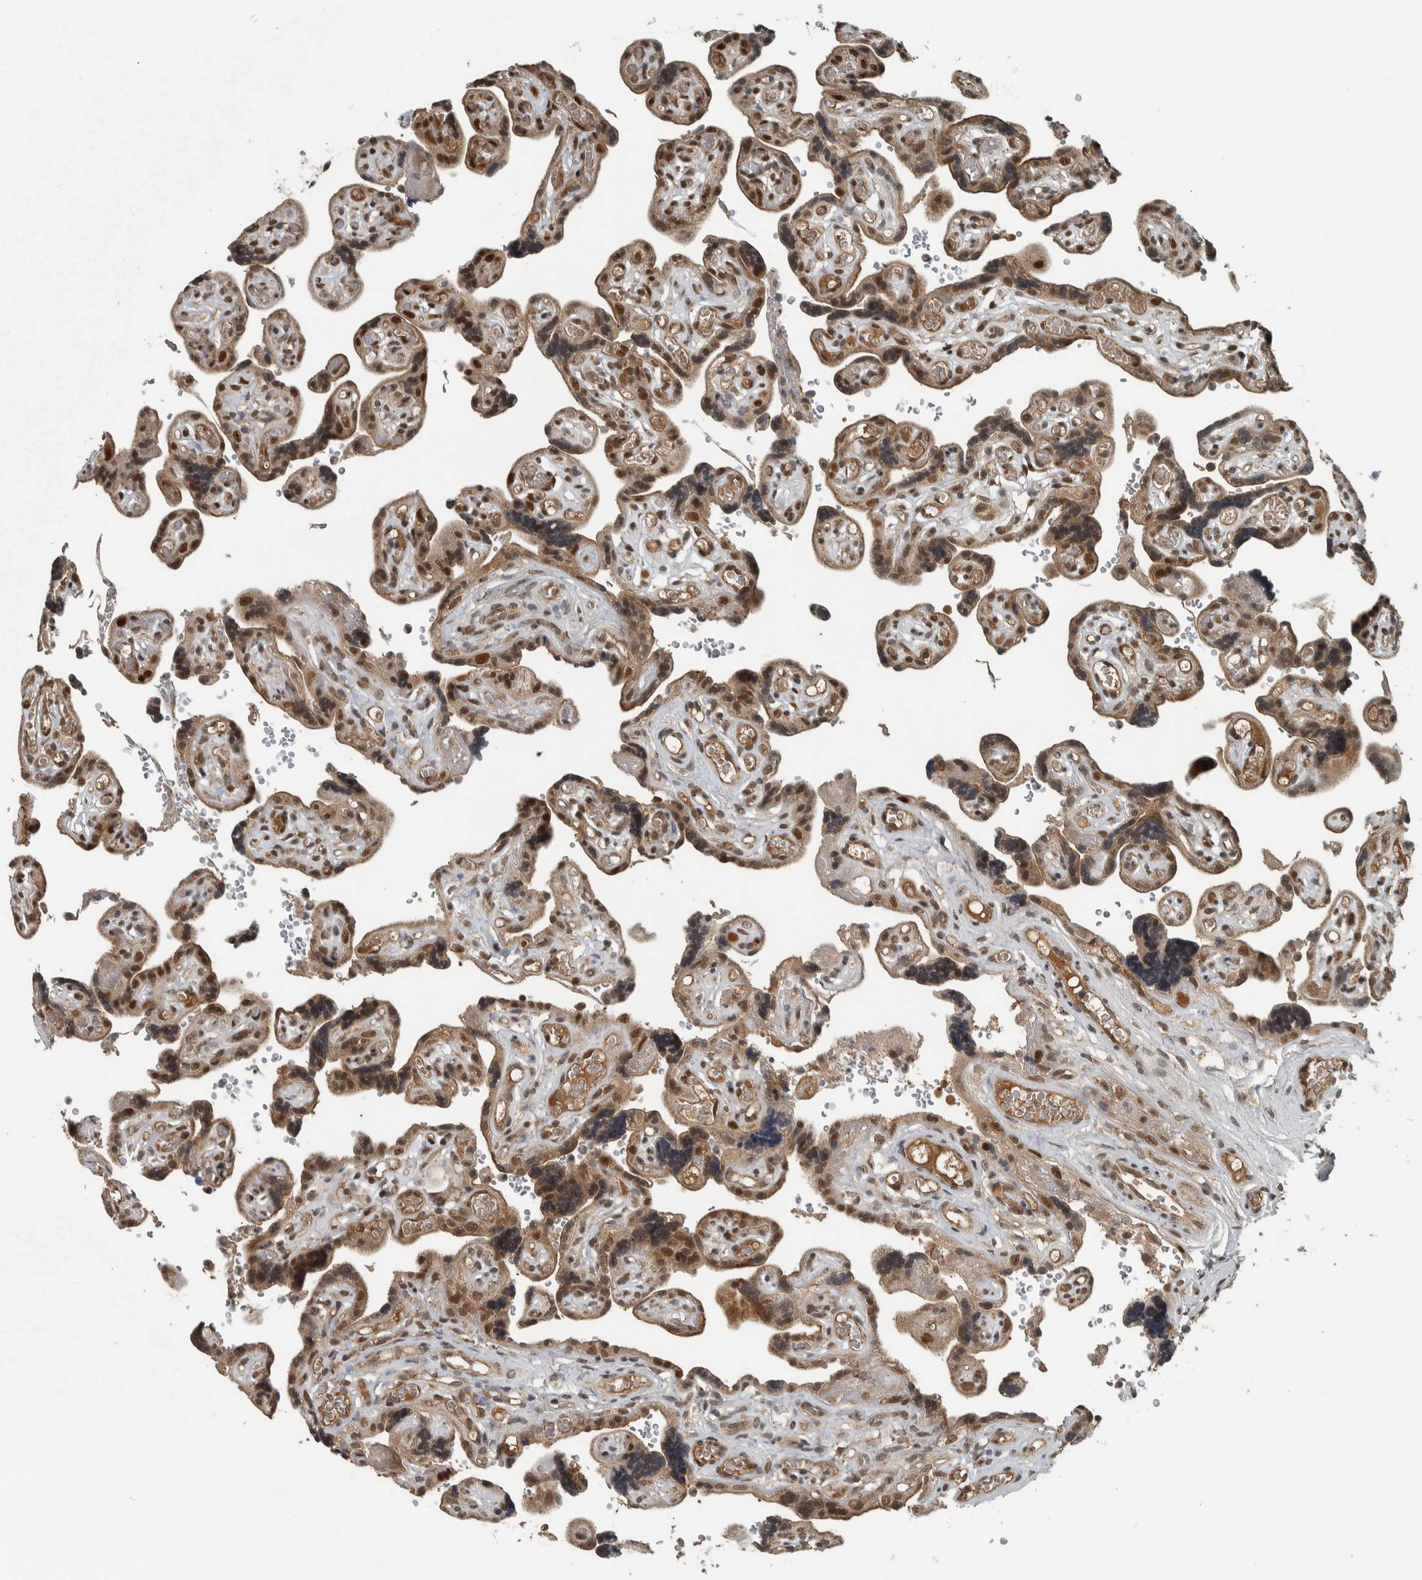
{"staining": {"intensity": "moderate", "quantity": ">75%", "location": "nuclear"}, "tissue": "placenta", "cell_type": "Decidual cells", "image_type": "normal", "snomed": [{"axis": "morphology", "description": "Normal tissue, NOS"}, {"axis": "topography", "description": "Placenta"}], "caption": "High-power microscopy captured an immunohistochemistry histopathology image of normal placenta, revealing moderate nuclear positivity in approximately >75% of decidual cells.", "gene": "XPO5", "patient": {"sex": "female", "age": 30}}